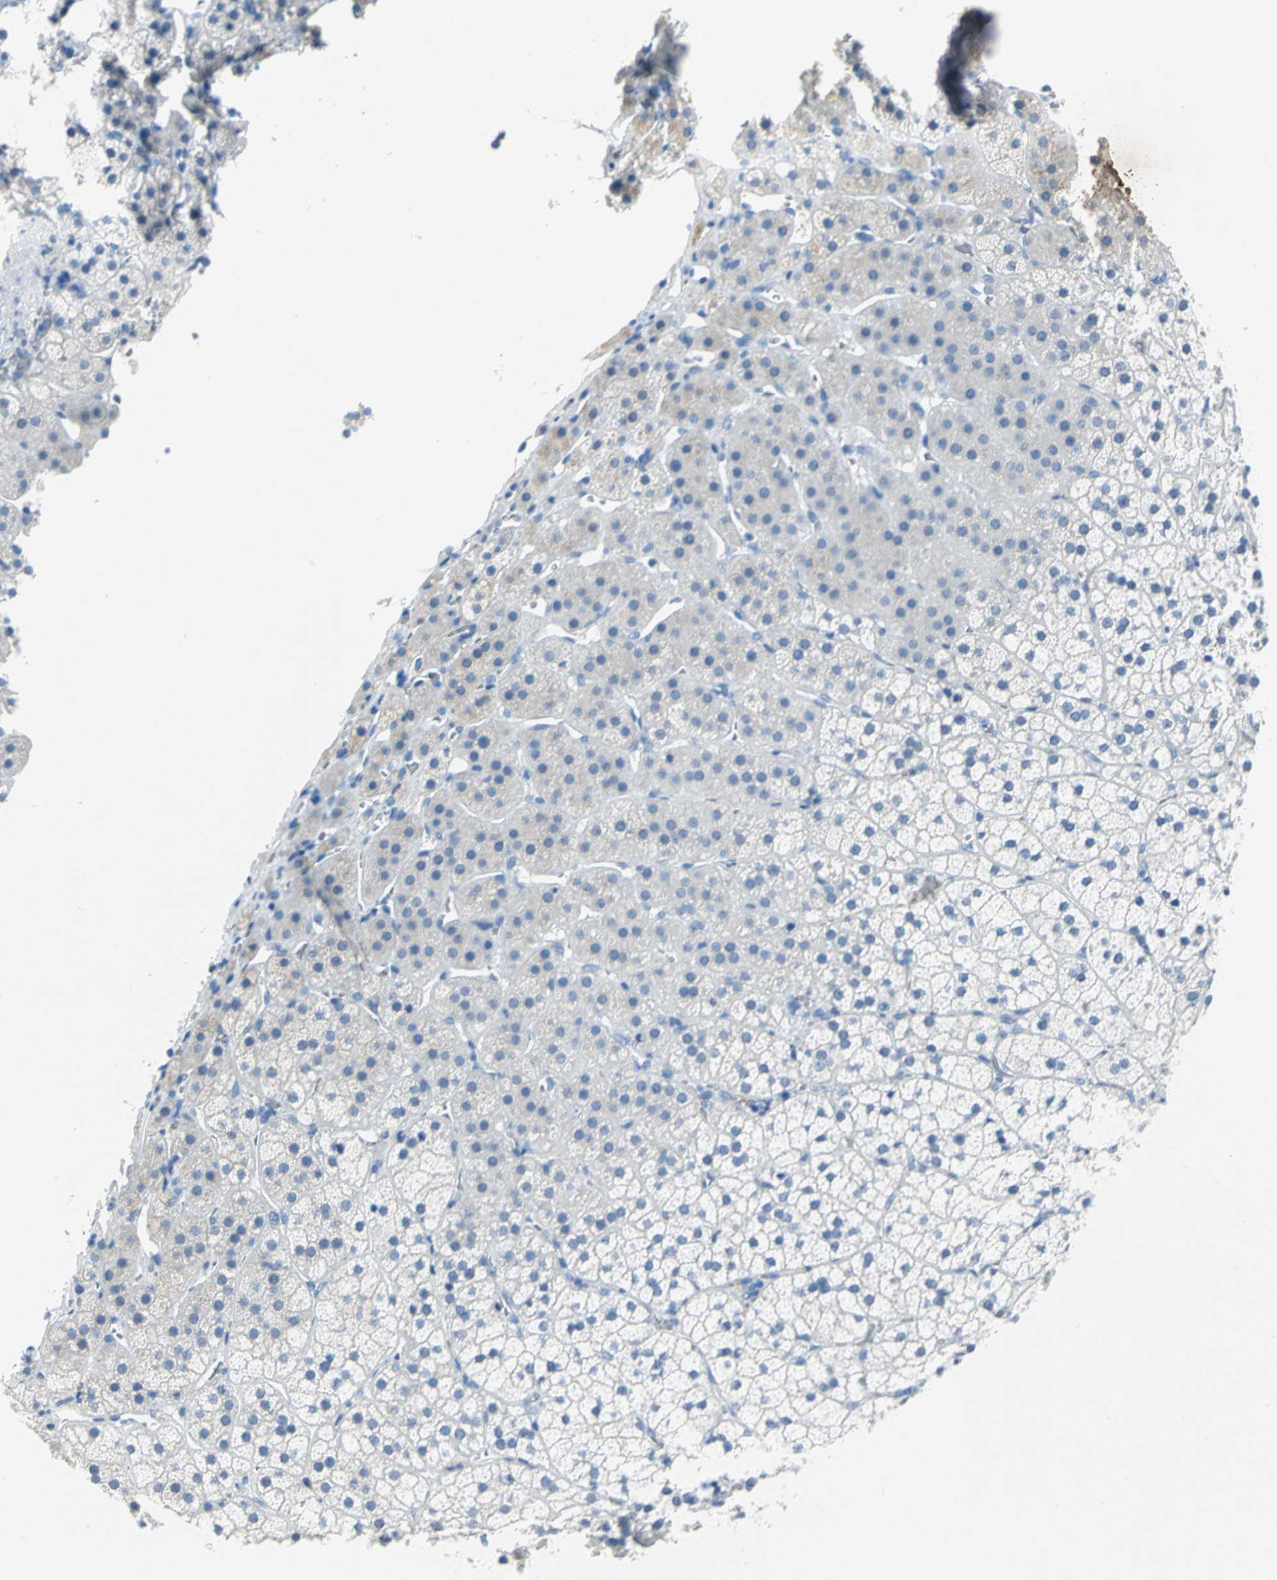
{"staining": {"intensity": "weak", "quantity": "<25%", "location": "cytoplasmic/membranous"}, "tissue": "adrenal gland", "cell_type": "Glandular cells", "image_type": "normal", "snomed": [{"axis": "morphology", "description": "Normal tissue, NOS"}, {"axis": "topography", "description": "Adrenal gland"}], "caption": "Immunohistochemistry (IHC) histopathology image of unremarkable human adrenal gland stained for a protein (brown), which reveals no positivity in glandular cells.", "gene": "SFN", "patient": {"sex": "female", "age": 44}}